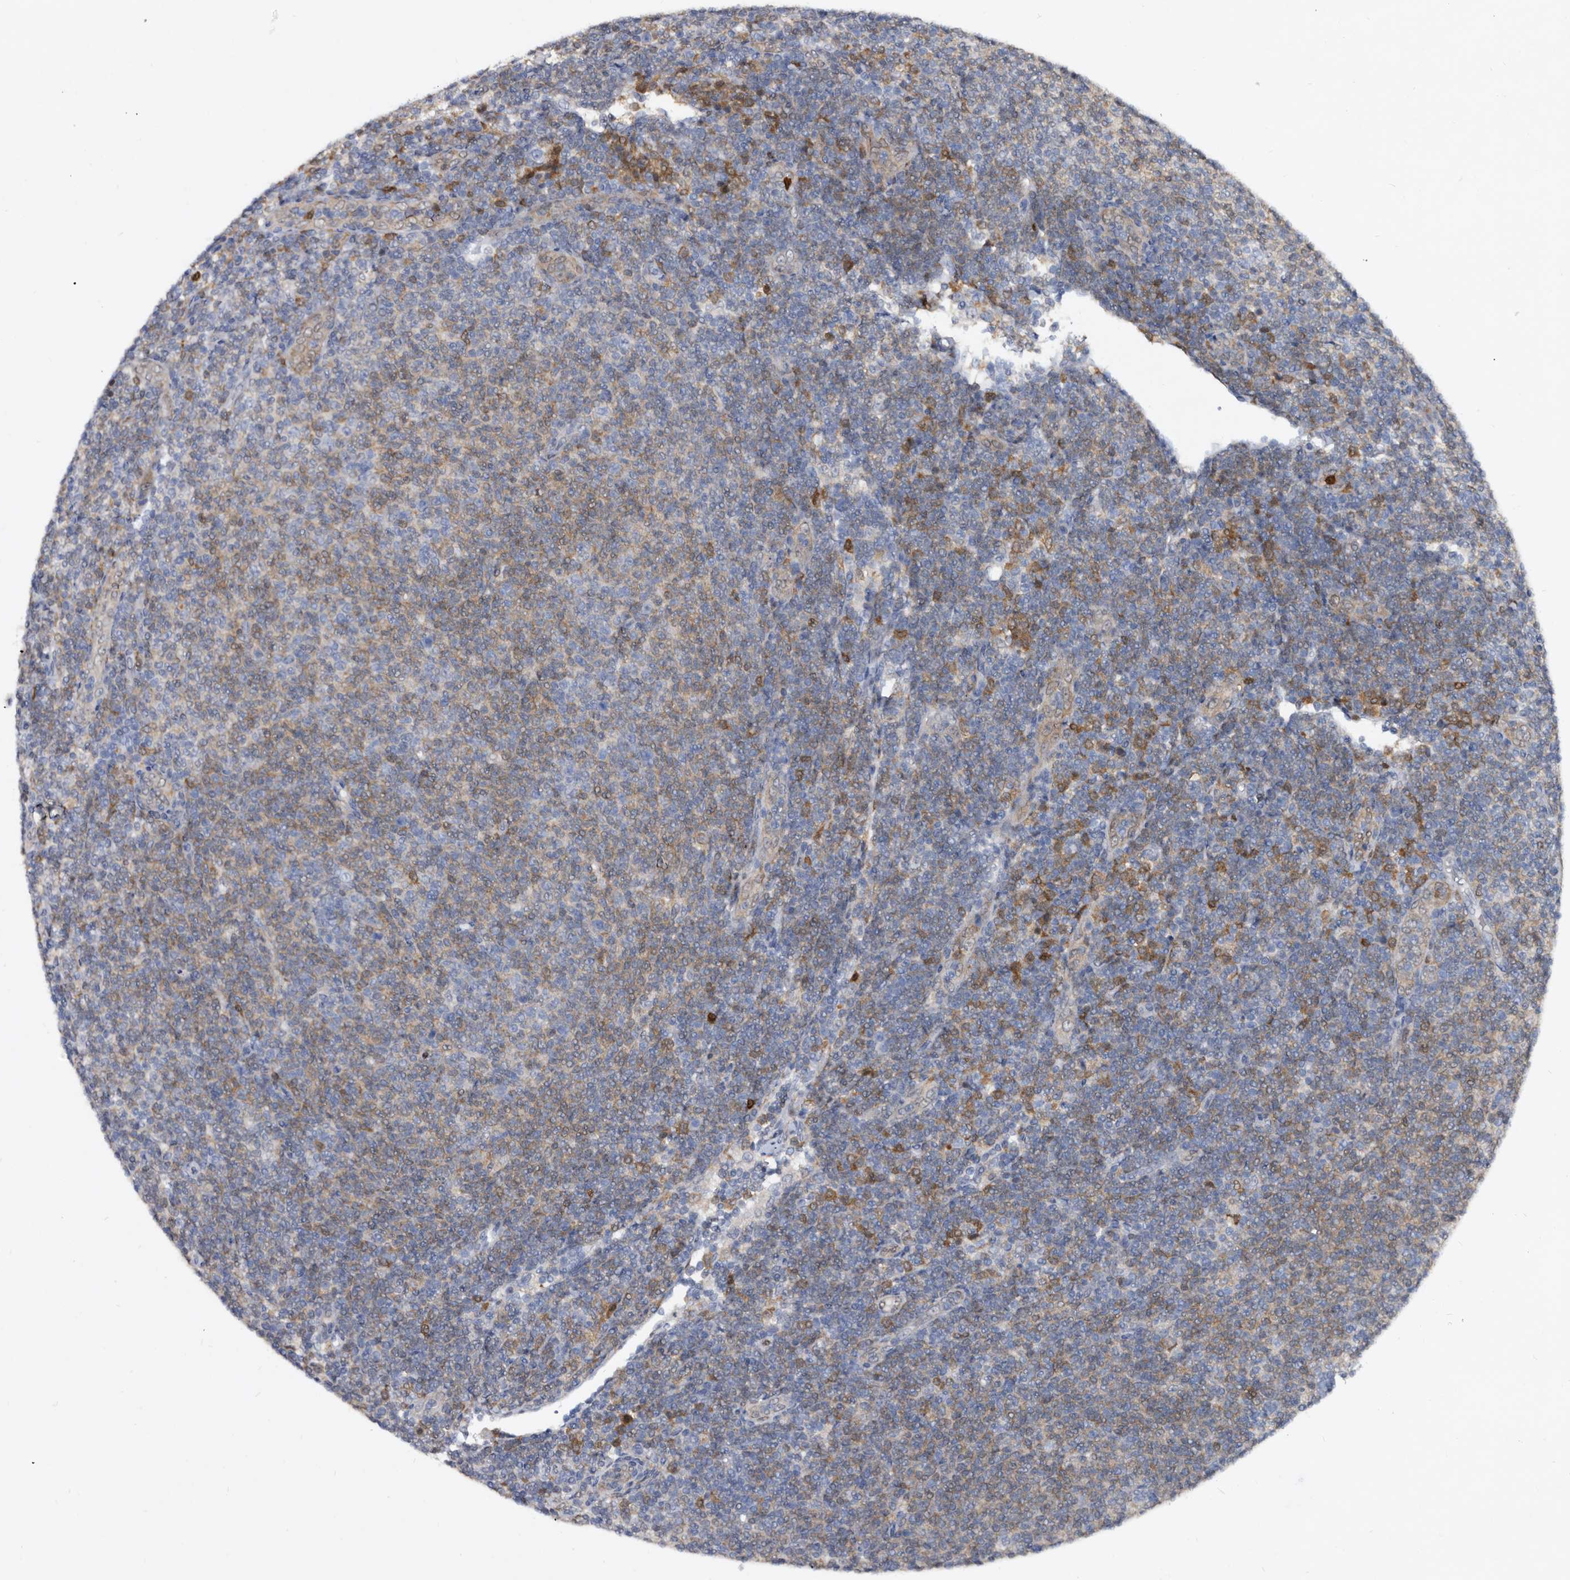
{"staining": {"intensity": "weak", "quantity": "25%-75%", "location": "cytoplasmic/membranous"}, "tissue": "lymphoma", "cell_type": "Tumor cells", "image_type": "cancer", "snomed": [{"axis": "morphology", "description": "Malignant lymphoma, non-Hodgkin's type, Low grade"}, {"axis": "topography", "description": "Lymph node"}], "caption": "Tumor cells demonstrate low levels of weak cytoplasmic/membranous staining in about 25%-75% of cells in human low-grade malignant lymphoma, non-Hodgkin's type.", "gene": "SERPINB8", "patient": {"sex": "male", "age": 66}}